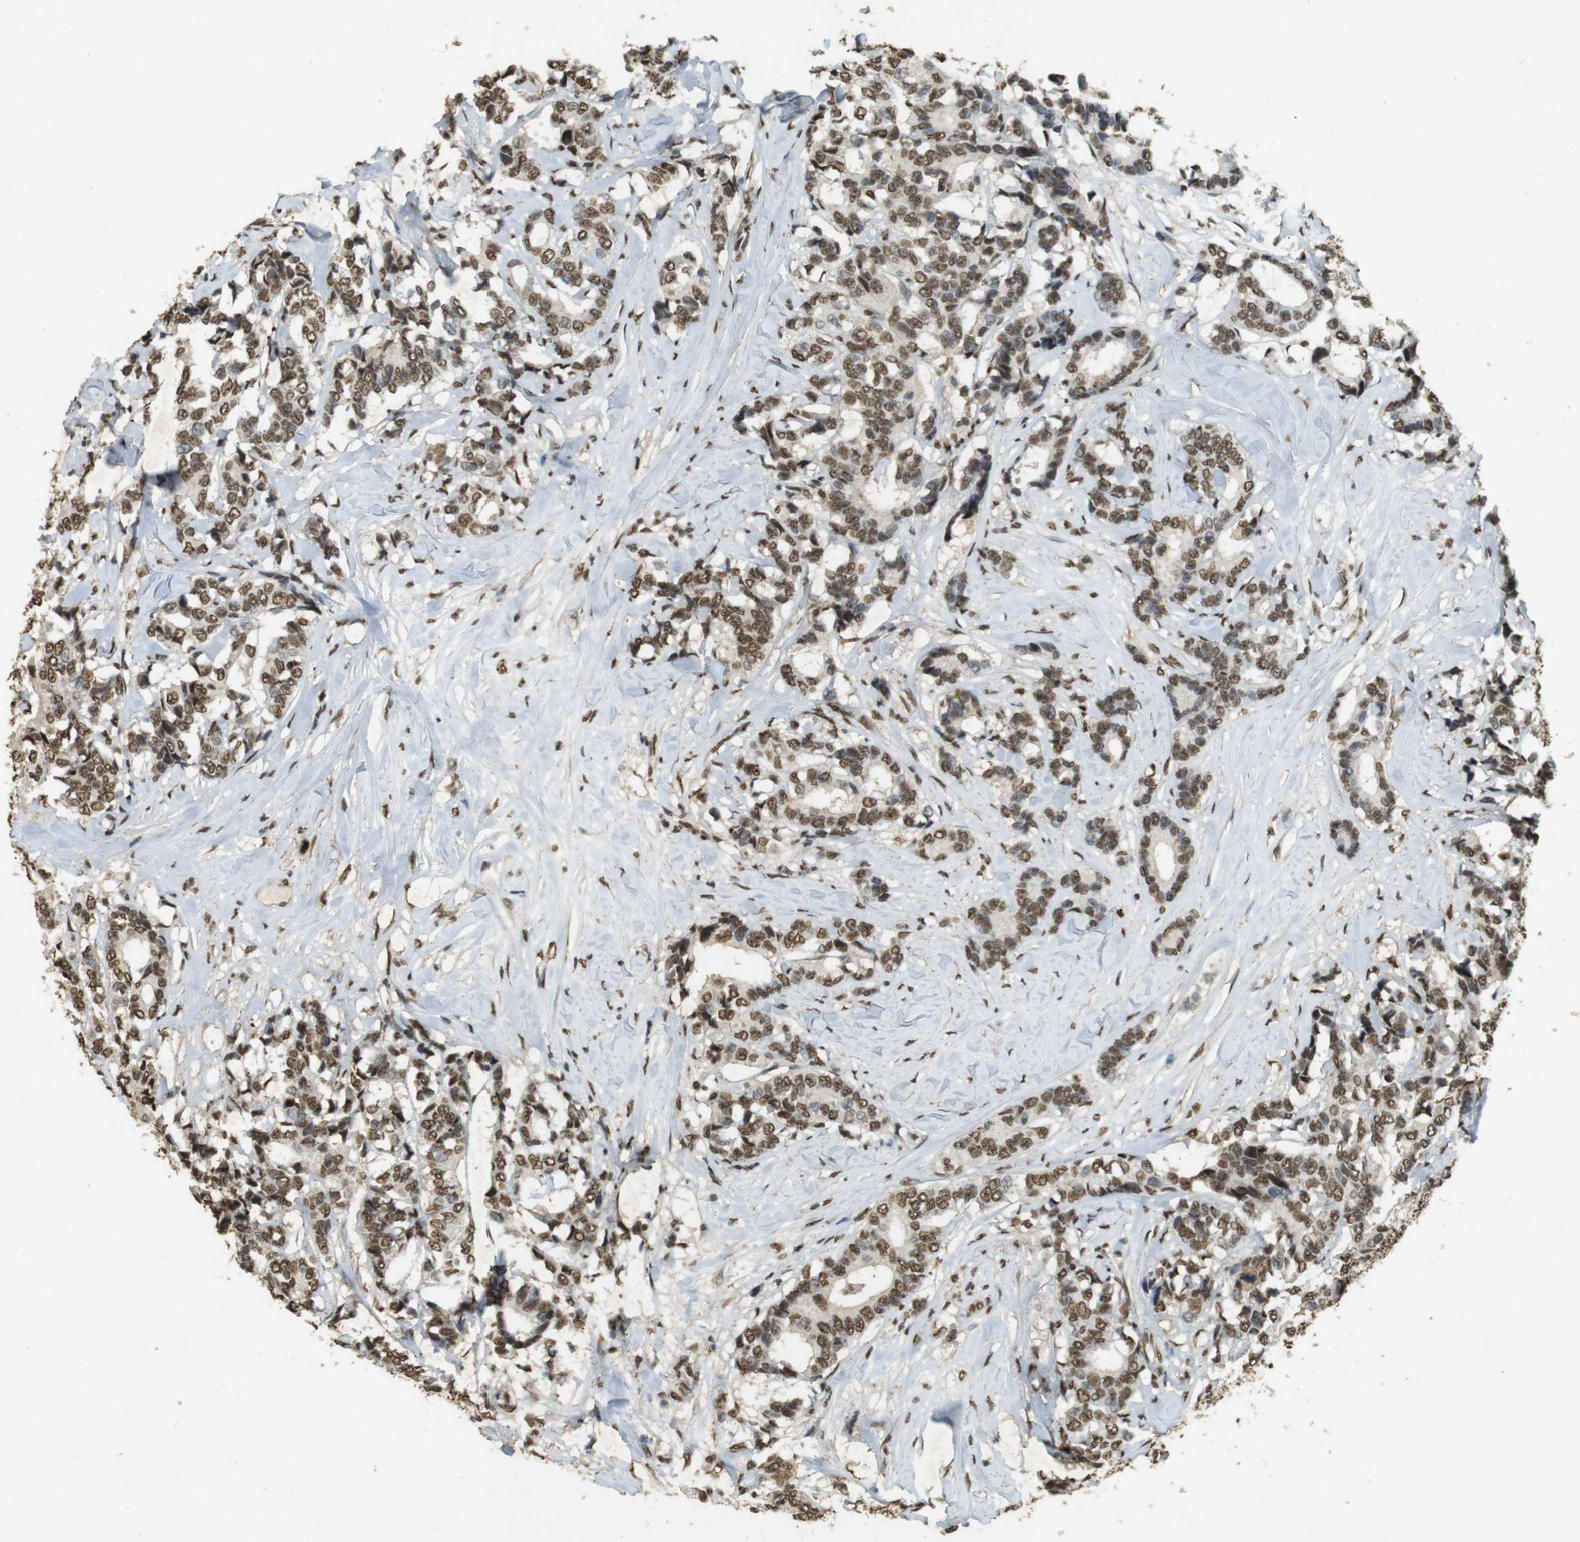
{"staining": {"intensity": "strong", "quantity": ">75%", "location": "nuclear"}, "tissue": "breast cancer", "cell_type": "Tumor cells", "image_type": "cancer", "snomed": [{"axis": "morphology", "description": "Duct carcinoma"}, {"axis": "topography", "description": "Breast"}], "caption": "Immunohistochemical staining of breast cancer shows high levels of strong nuclear expression in about >75% of tumor cells.", "gene": "GATA4", "patient": {"sex": "female", "age": 87}}